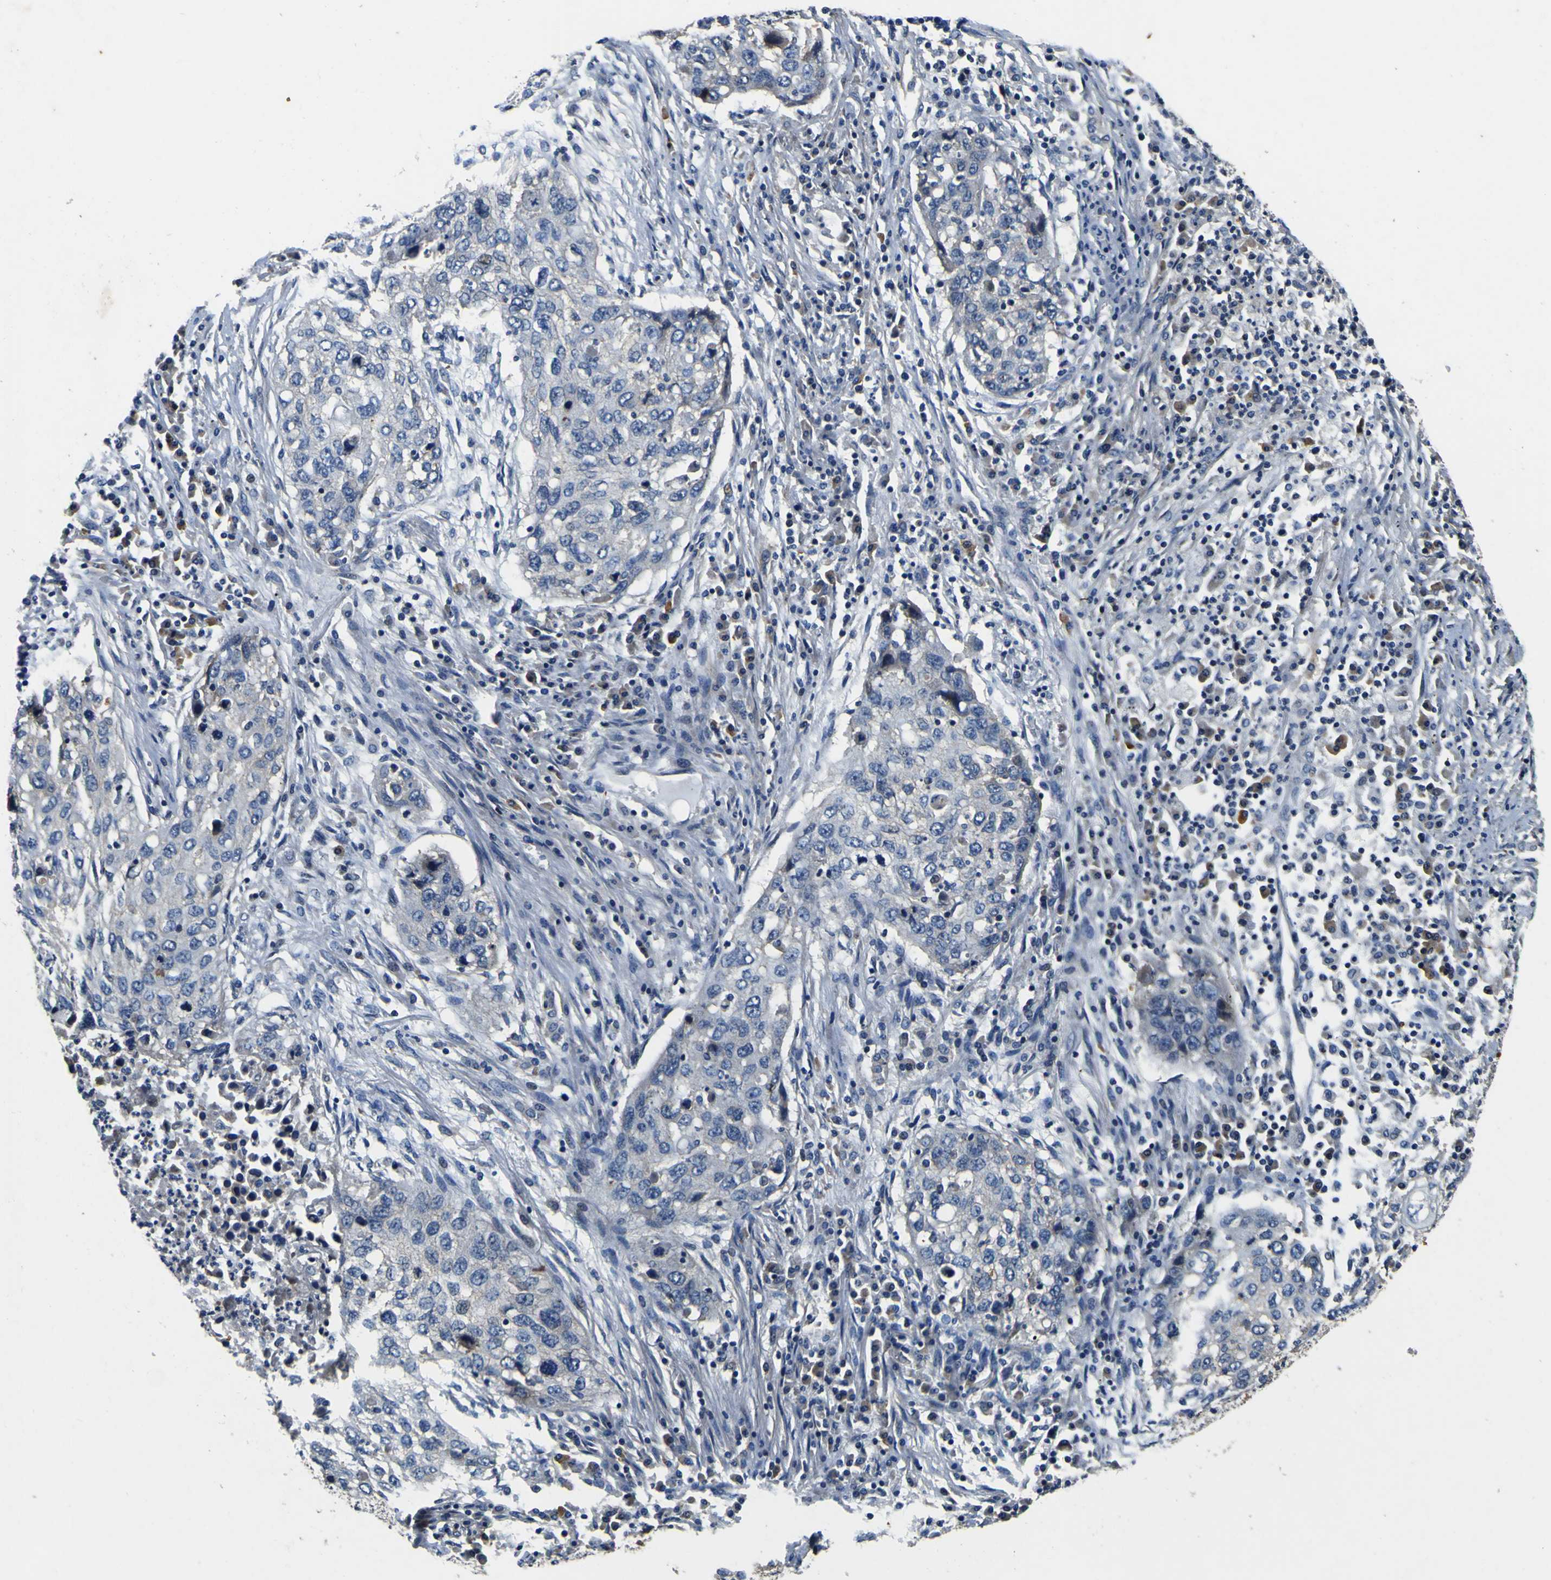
{"staining": {"intensity": "negative", "quantity": "none", "location": "none"}, "tissue": "lung cancer", "cell_type": "Tumor cells", "image_type": "cancer", "snomed": [{"axis": "morphology", "description": "Squamous cell carcinoma, NOS"}, {"axis": "topography", "description": "Lung"}], "caption": "Human squamous cell carcinoma (lung) stained for a protein using immunohistochemistry displays no positivity in tumor cells.", "gene": "EPHB4", "patient": {"sex": "female", "age": 63}}